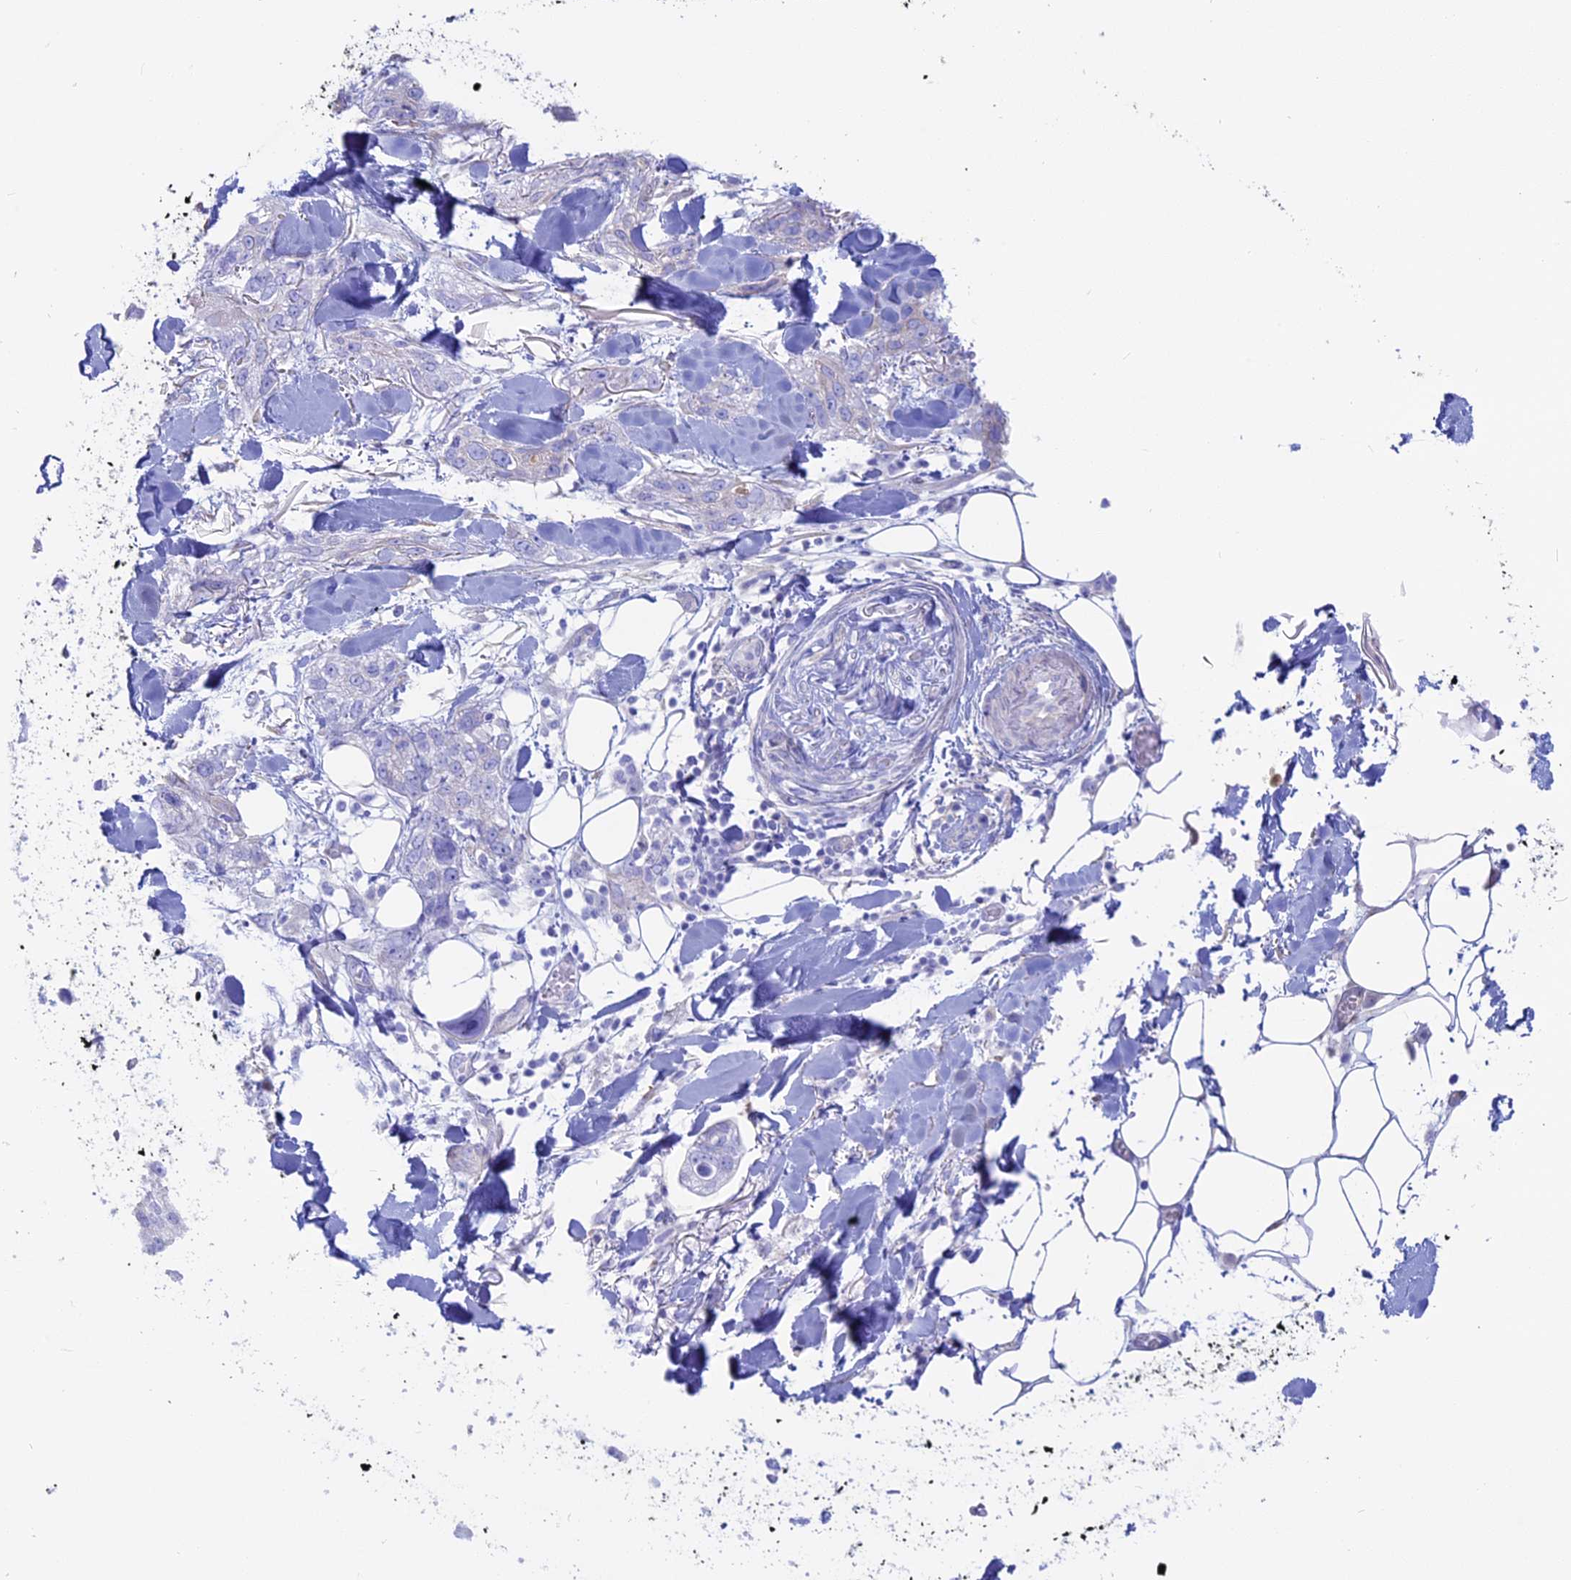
{"staining": {"intensity": "negative", "quantity": "none", "location": "none"}, "tissue": "skin cancer", "cell_type": "Tumor cells", "image_type": "cancer", "snomed": [{"axis": "morphology", "description": "Normal tissue, NOS"}, {"axis": "morphology", "description": "Squamous cell carcinoma, NOS"}, {"axis": "topography", "description": "Skin"}], "caption": "High power microscopy image of an immunohistochemistry (IHC) micrograph of skin squamous cell carcinoma, revealing no significant positivity in tumor cells.", "gene": "OR2AE1", "patient": {"sex": "male", "age": 72}}